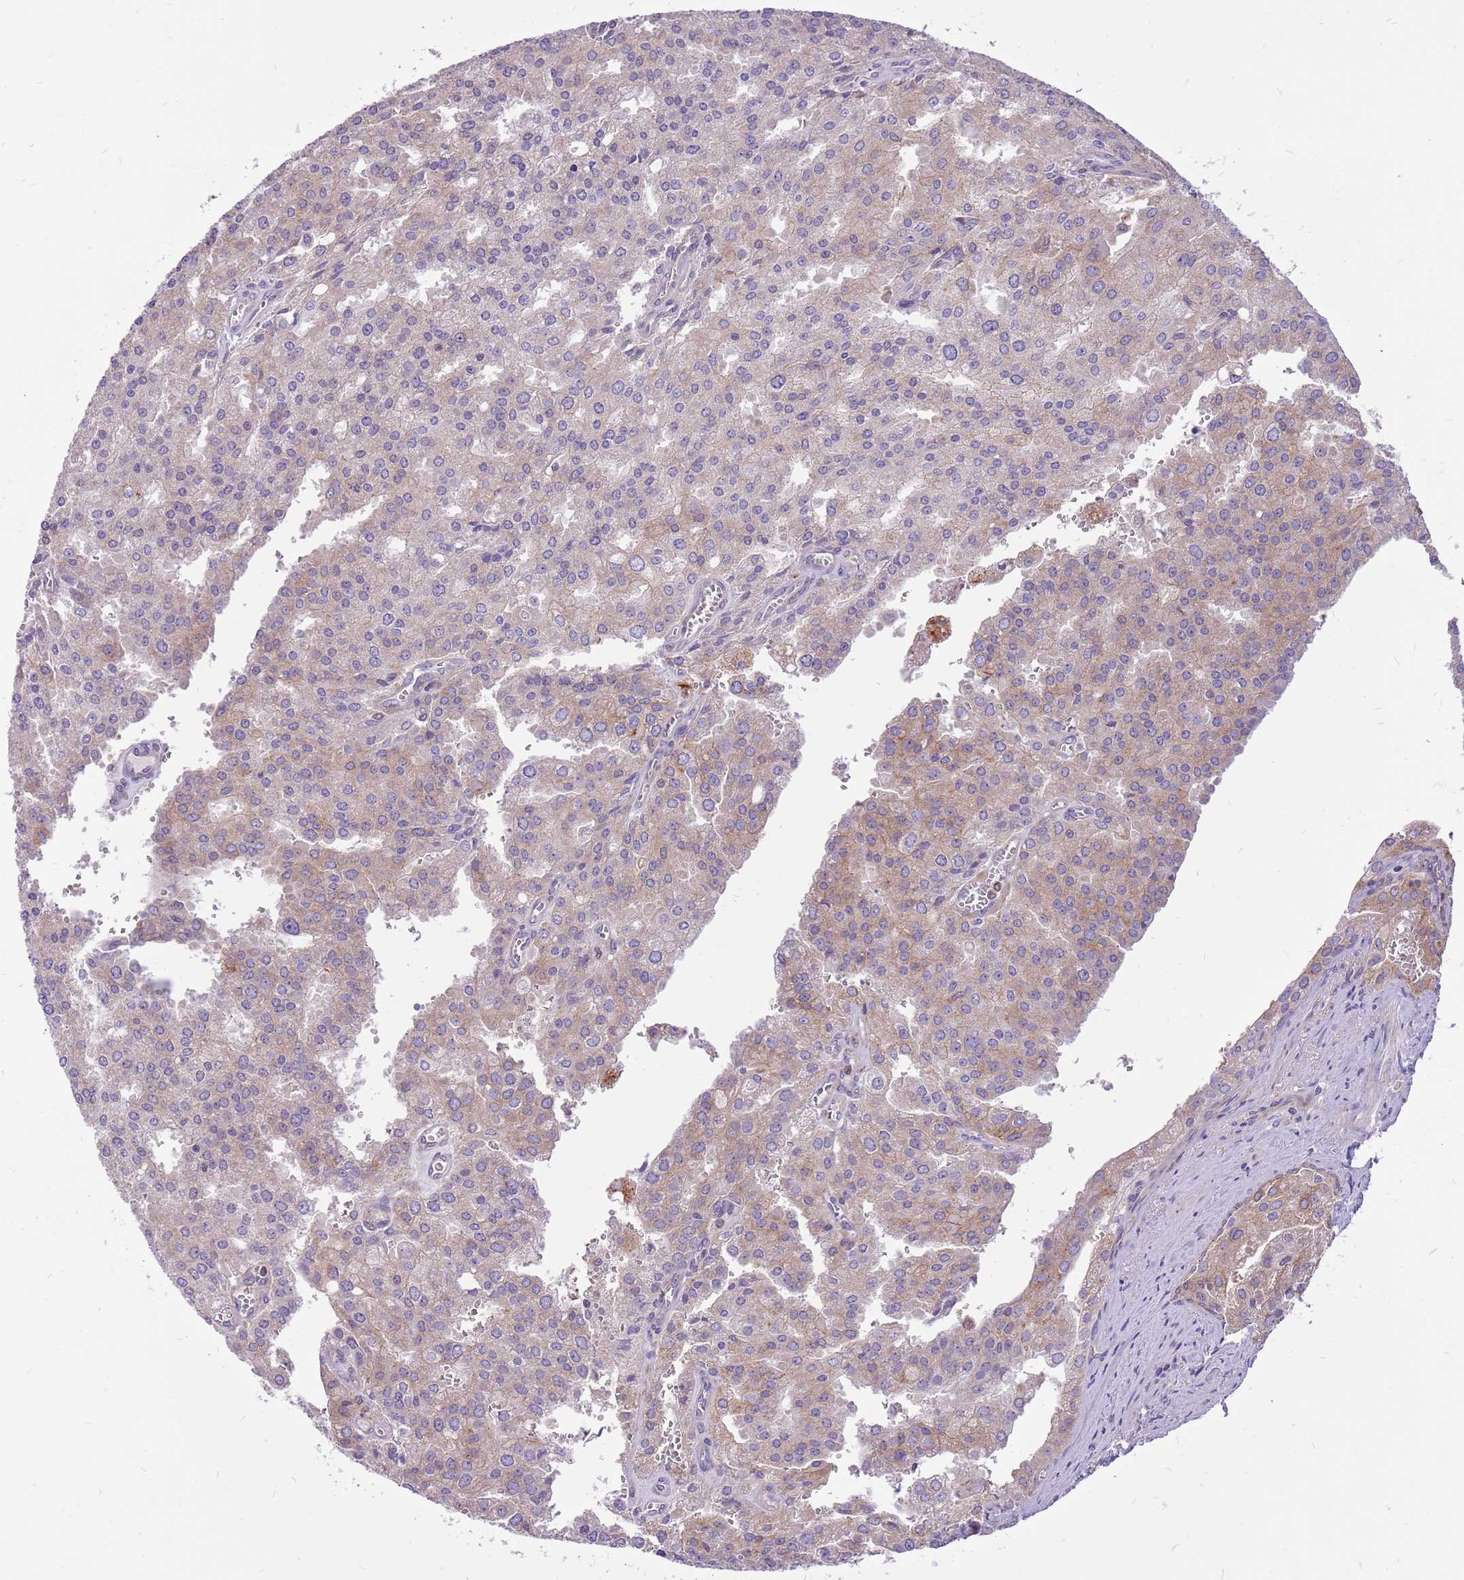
{"staining": {"intensity": "weak", "quantity": "<25%", "location": "cytoplasmic/membranous"}, "tissue": "prostate cancer", "cell_type": "Tumor cells", "image_type": "cancer", "snomed": [{"axis": "morphology", "description": "Adenocarcinoma, High grade"}, {"axis": "topography", "description": "Prostate"}], "caption": "This is an IHC image of human prostate cancer (high-grade adenocarcinoma). There is no positivity in tumor cells.", "gene": "WDR90", "patient": {"sex": "male", "age": 68}}